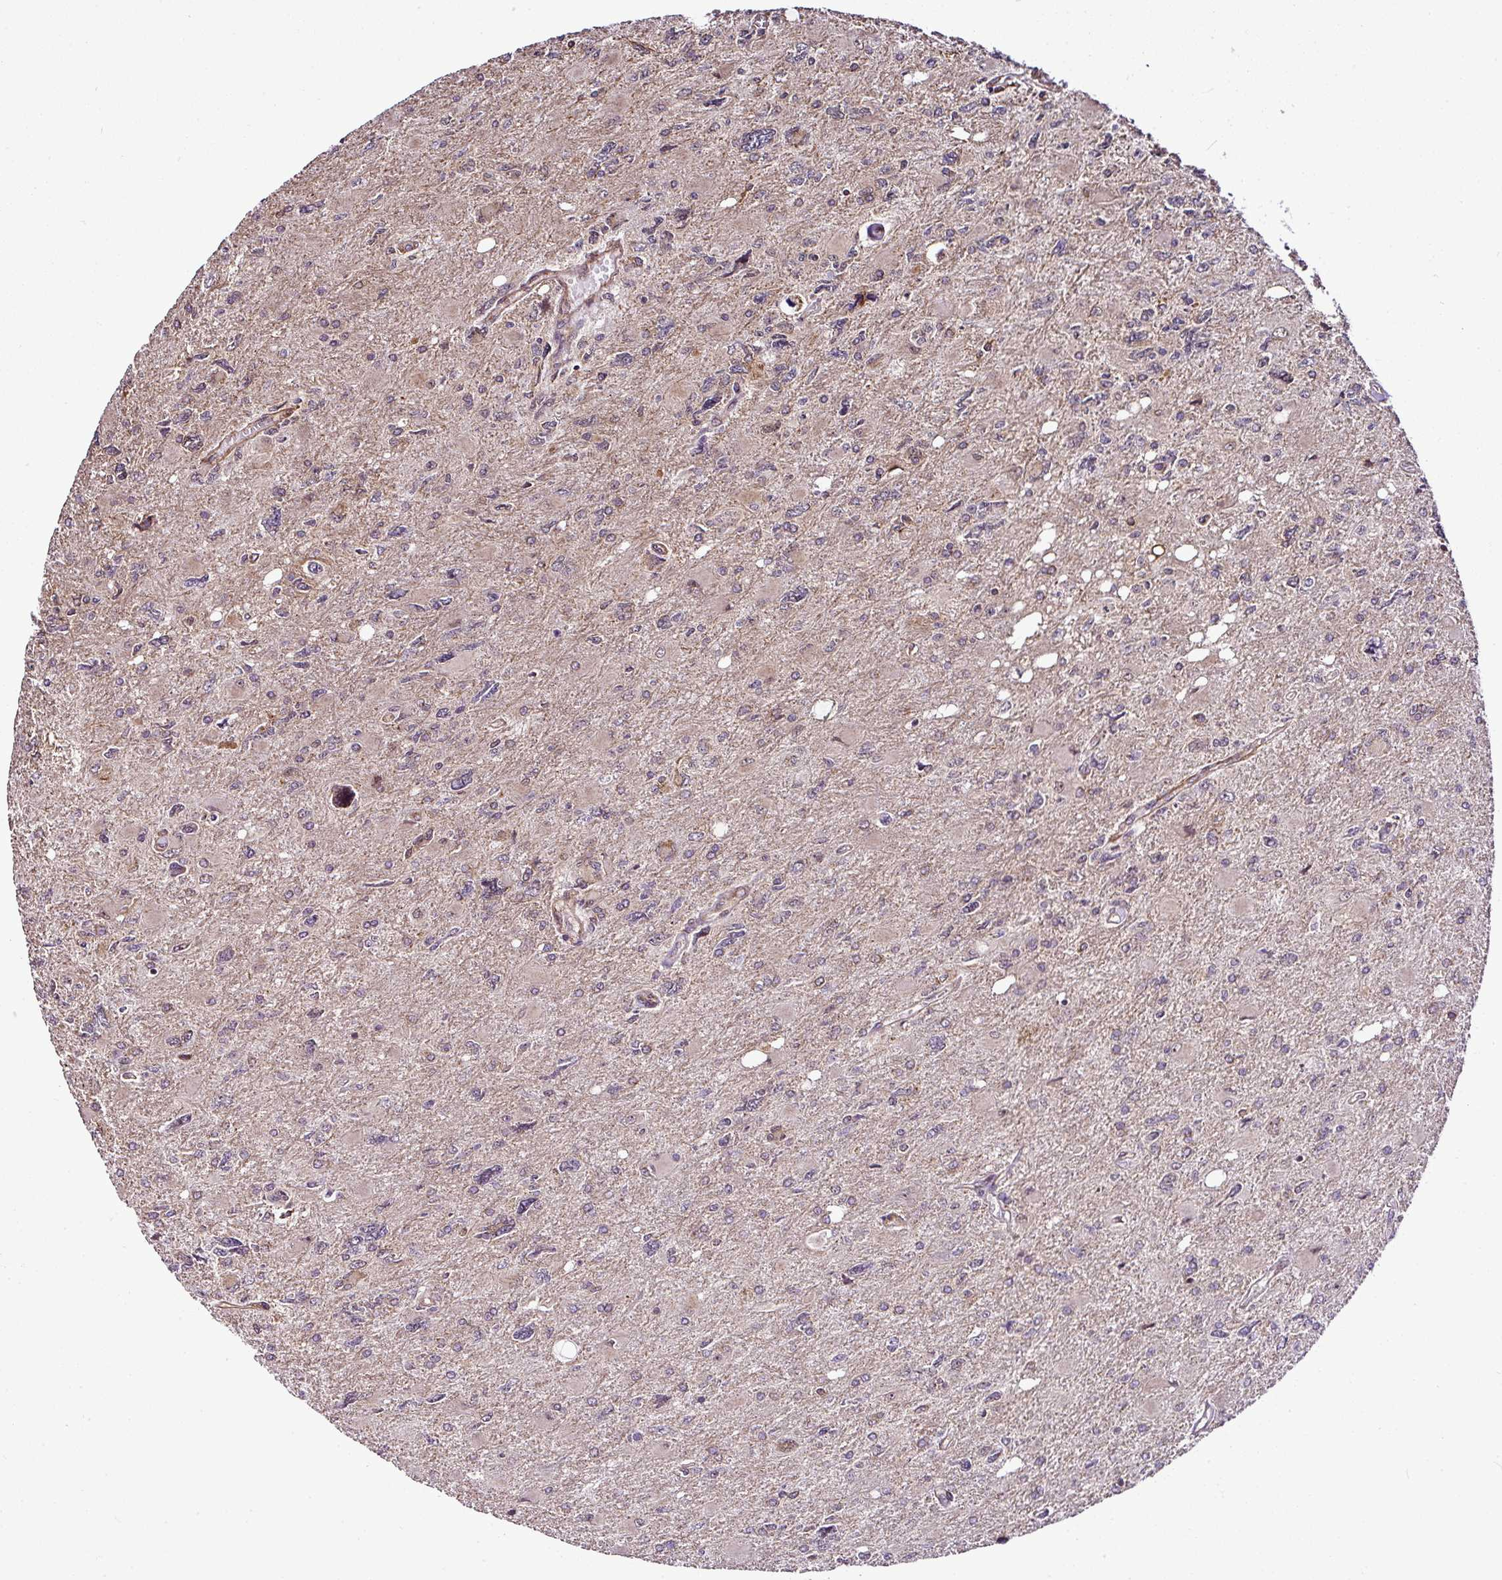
{"staining": {"intensity": "moderate", "quantity": "25%-75%", "location": "nuclear"}, "tissue": "glioma", "cell_type": "Tumor cells", "image_type": "cancer", "snomed": [{"axis": "morphology", "description": "Glioma, malignant, High grade"}, {"axis": "topography", "description": "Brain"}], "caption": "Brown immunohistochemical staining in human high-grade glioma (malignant) shows moderate nuclear positivity in about 25%-75% of tumor cells. The protein of interest is shown in brown color, while the nuclei are stained blue.", "gene": "FAM153A", "patient": {"sex": "male", "age": 67}}